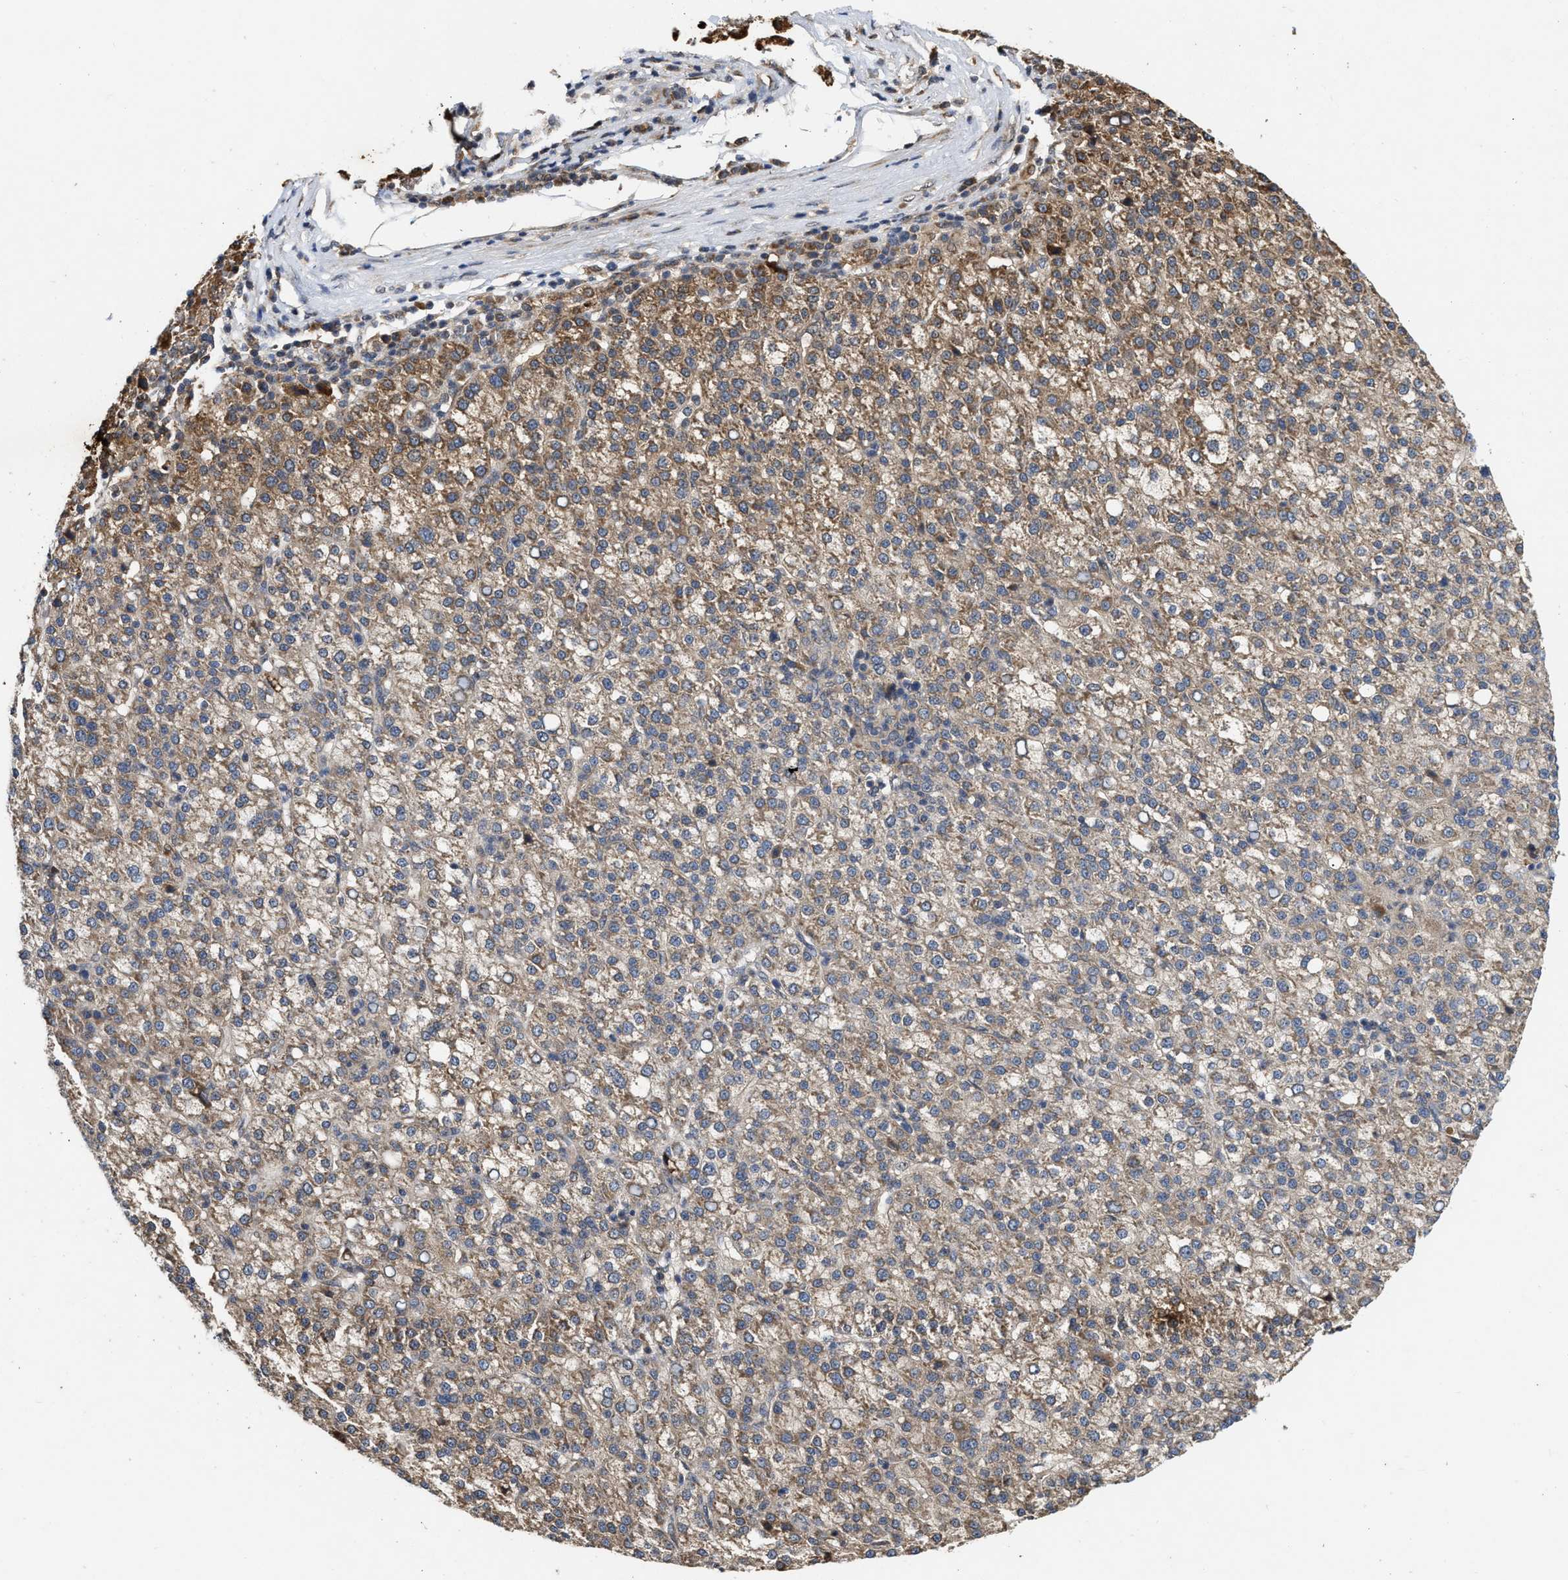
{"staining": {"intensity": "weak", "quantity": "25%-75%", "location": "cytoplasmic/membranous"}, "tissue": "liver cancer", "cell_type": "Tumor cells", "image_type": "cancer", "snomed": [{"axis": "morphology", "description": "Carcinoma, Hepatocellular, NOS"}, {"axis": "topography", "description": "Liver"}], "caption": "DAB immunohistochemical staining of human liver cancer (hepatocellular carcinoma) reveals weak cytoplasmic/membranous protein positivity in about 25%-75% of tumor cells.", "gene": "CFLAR", "patient": {"sex": "female", "age": 58}}